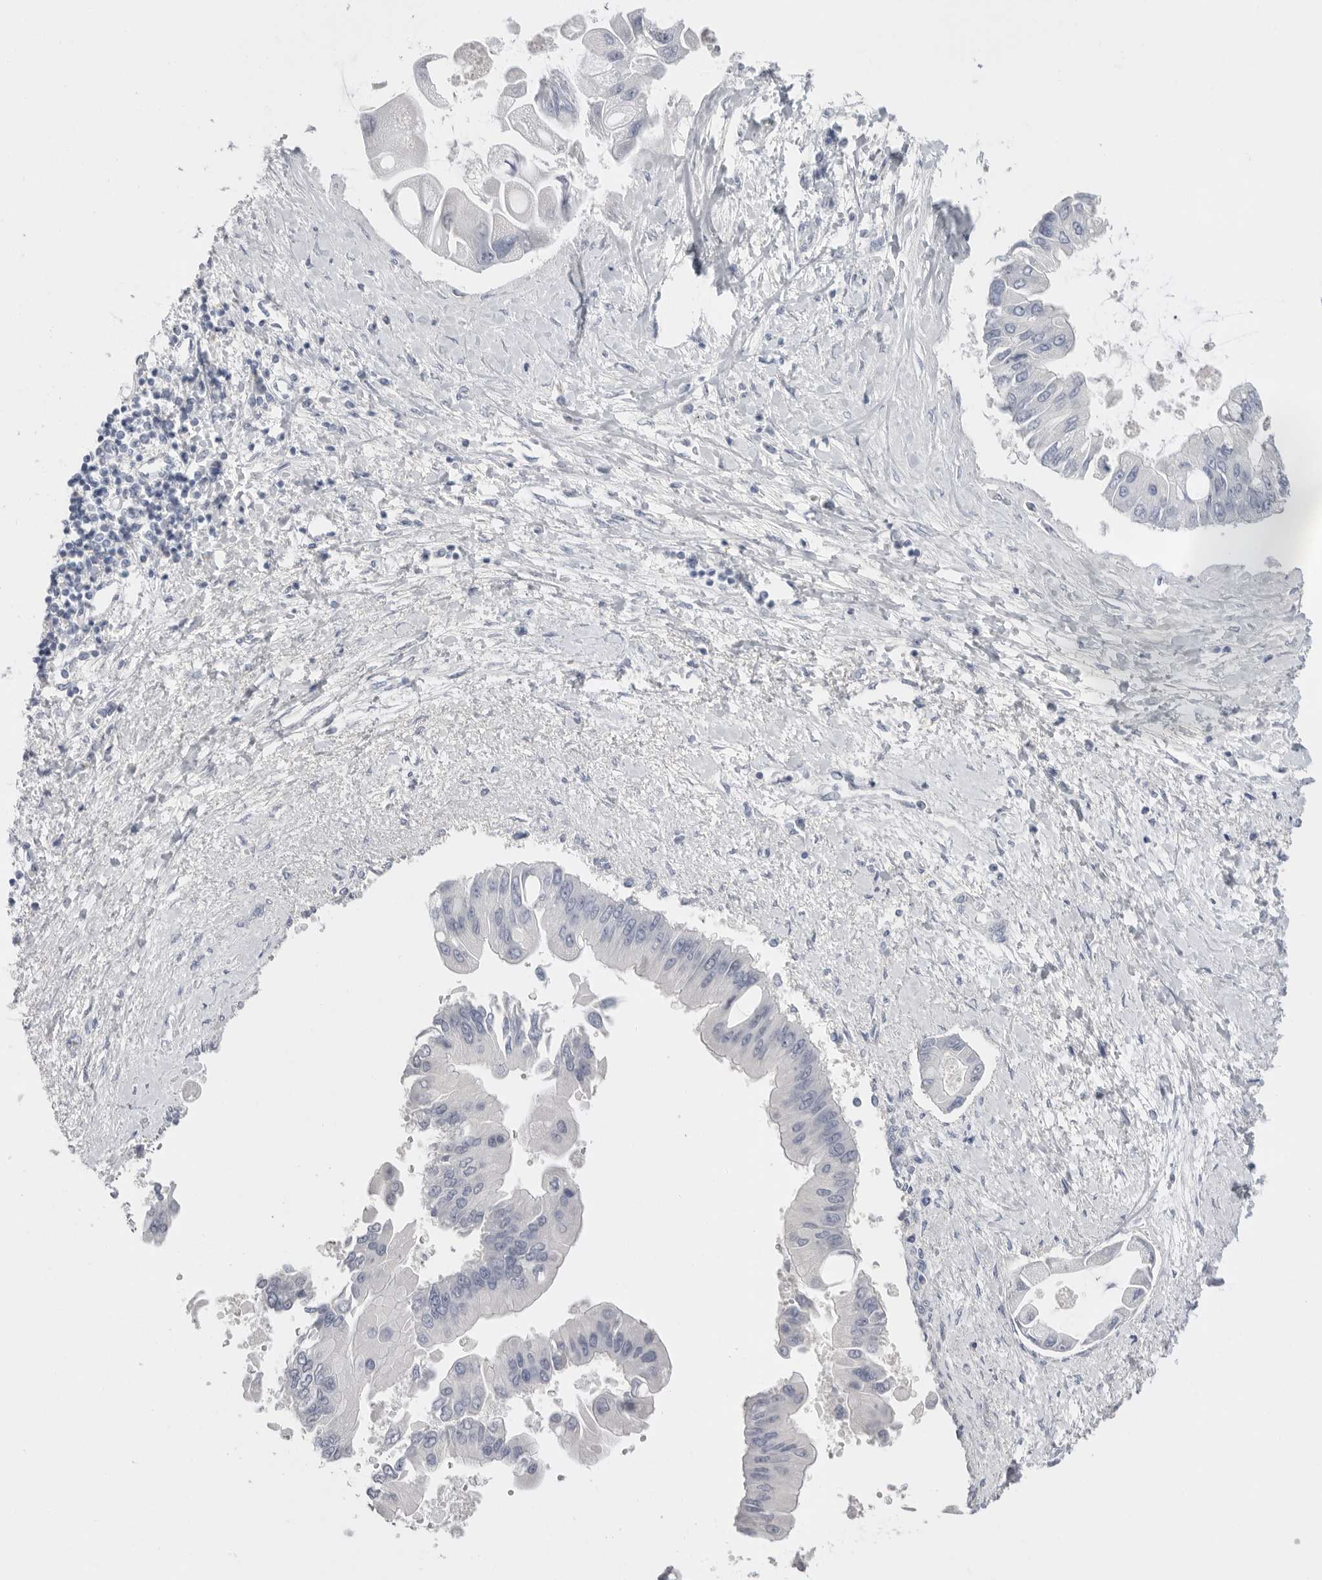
{"staining": {"intensity": "negative", "quantity": "none", "location": "none"}, "tissue": "liver cancer", "cell_type": "Tumor cells", "image_type": "cancer", "snomed": [{"axis": "morphology", "description": "Cholangiocarcinoma"}, {"axis": "topography", "description": "Liver"}], "caption": "This is an IHC histopathology image of human cholangiocarcinoma (liver). There is no staining in tumor cells.", "gene": "APOA2", "patient": {"sex": "male", "age": 50}}